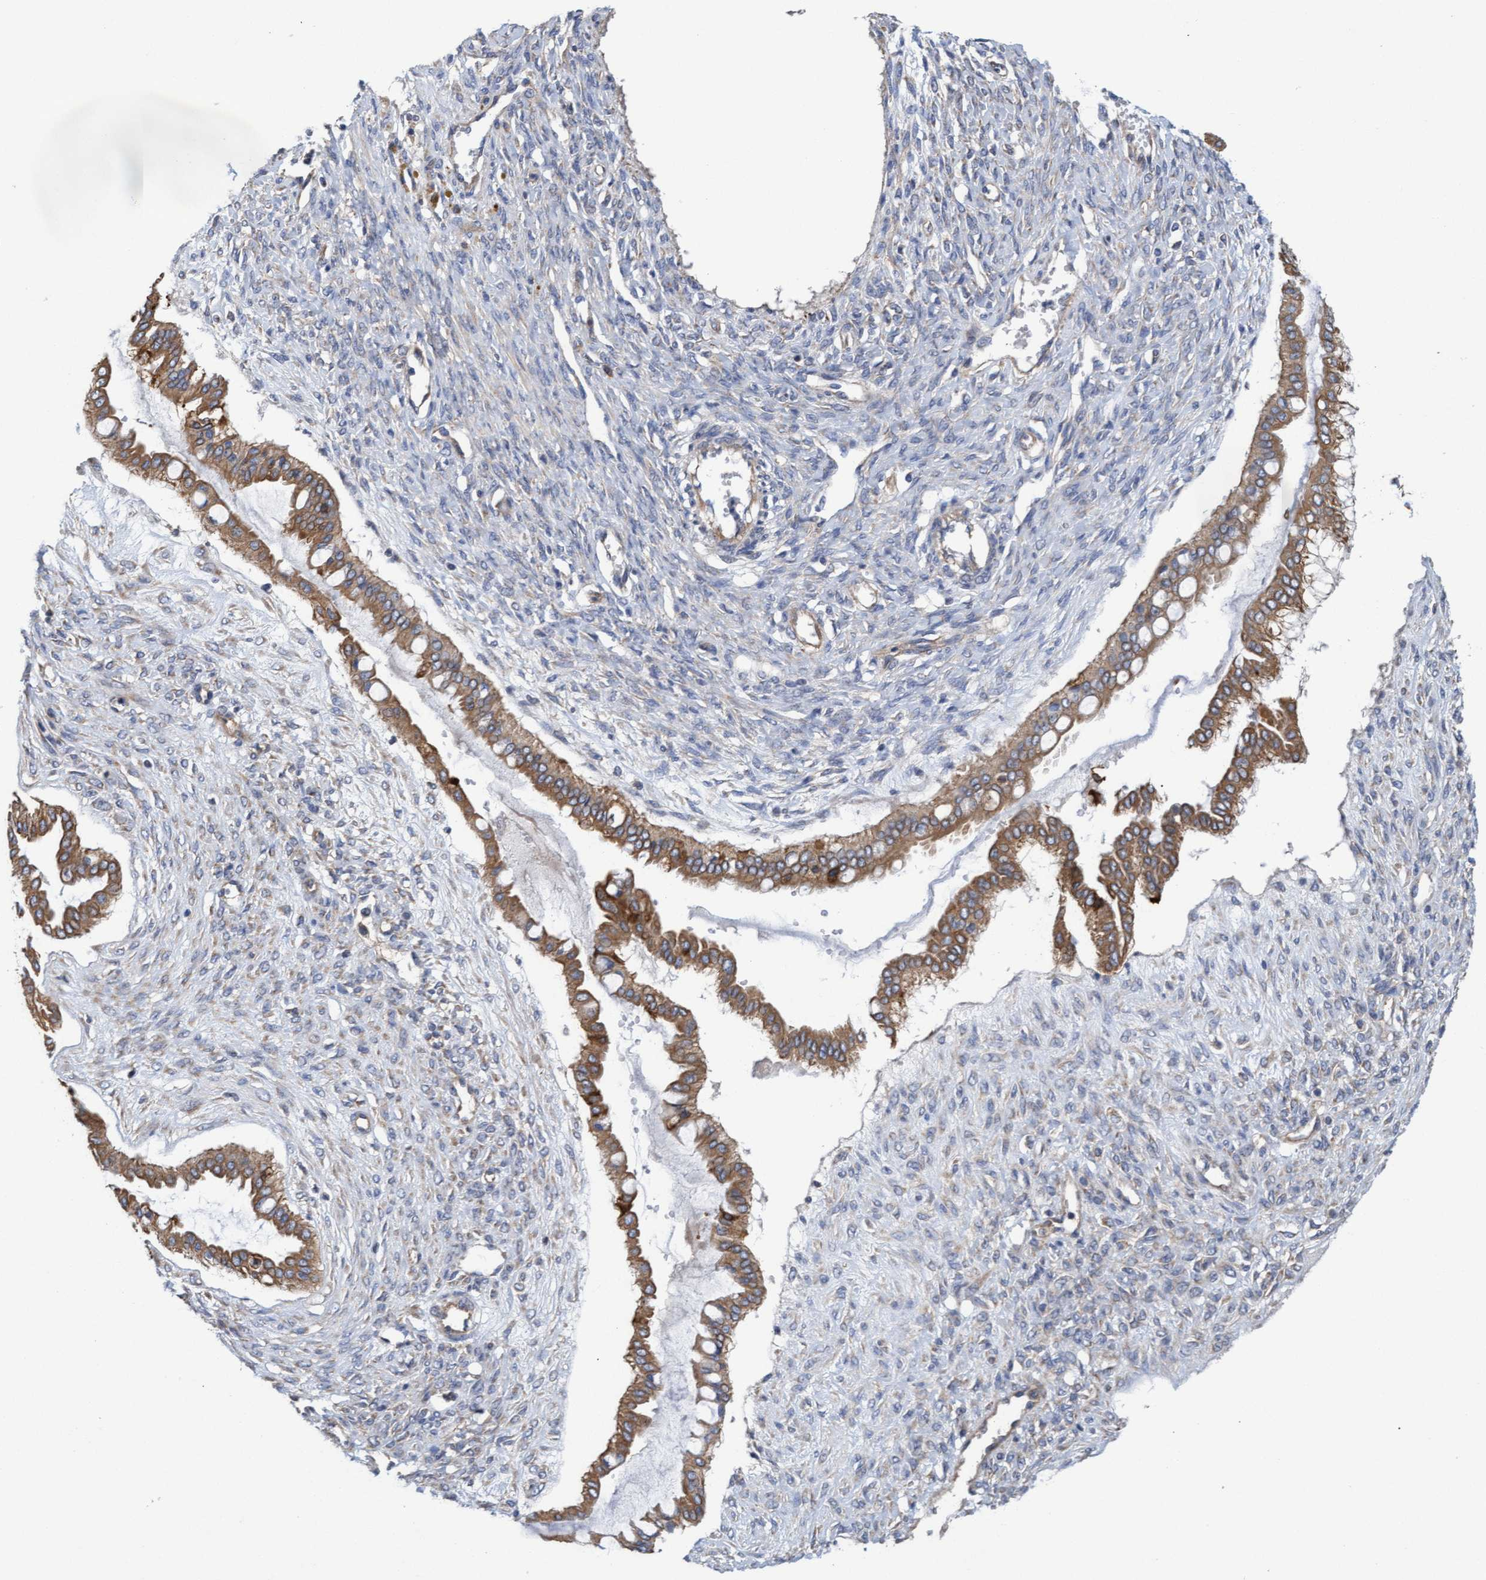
{"staining": {"intensity": "moderate", "quantity": ">75%", "location": "cytoplasmic/membranous"}, "tissue": "ovarian cancer", "cell_type": "Tumor cells", "image_type": "cancer", "snomed": [{"axis": "morphology", "description": "Cystadenocarcinoma, mucinous, NOS"}, {"axis": "topography", "description": "Ovary"}], "caption": "Mucinous cystadenocarcinoma (ovarian) tissue demonstrates moderate cytoplasmic/membranous positivity in about >75% of tumor cells", "gene": "MRPL38", "patient": {"sex": "female", "age": 73}}